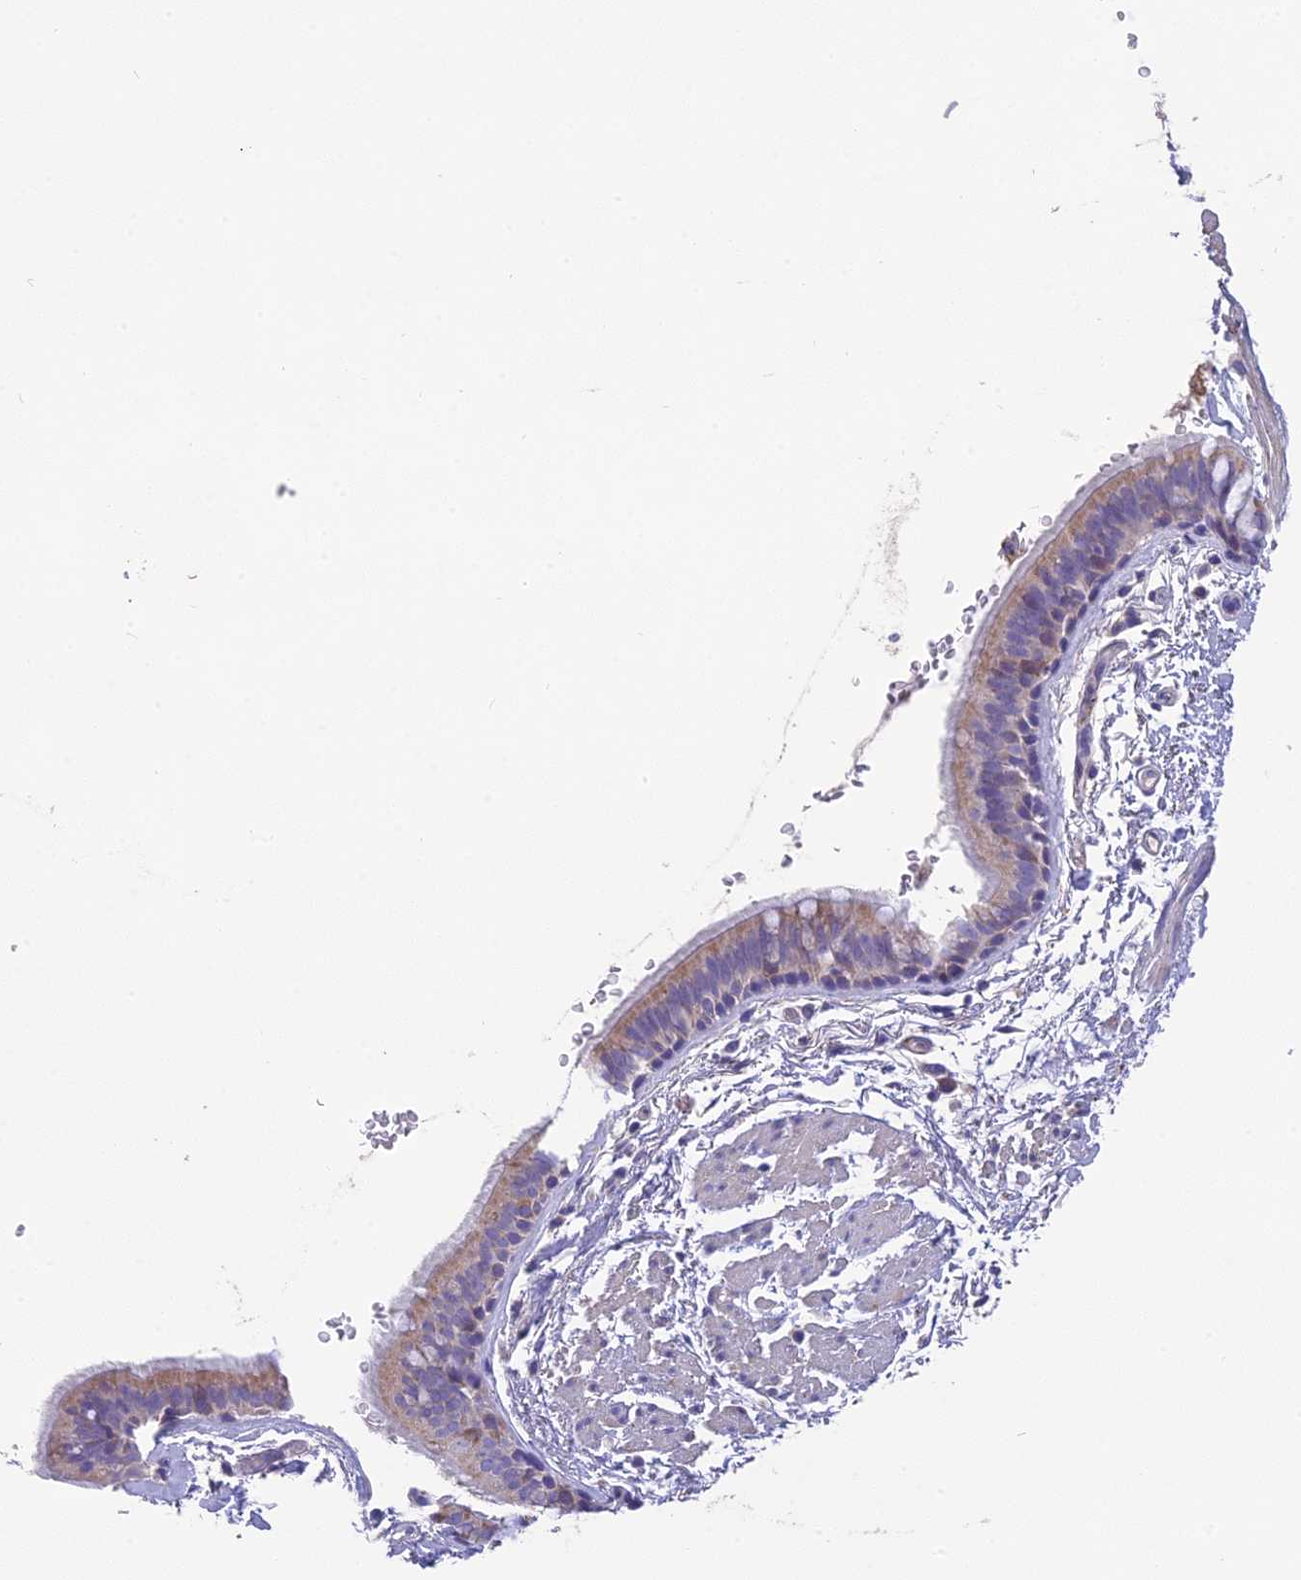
{"staining": {"intensity": "moderate", "quantity": "25%-75%", "location": "cytoplasmic/membranous"}, "tissue": "bronchus", "cell_type": "Respiratory epithelial cells", "image_type": "normal", "snomed": [{"axis": "morphology", "description": "Normal tissue, NOS"}, {"axis": "topography", "description": "Lymph node"}, {"axis": "topography", "description": "Bronchus"}], "caption": "A medium amount of moderate cytoplasmic/membranous staining is seen in approximately 25%-75% of respiratory epithelial cells in benign bronchus. The staining was performed using DAB, with brown indicating positive protein expression. Nuclei are stained blue with hematoxylin.", "gene": "HSD17B2", "patient": {"sex": "female", "age": 70}}